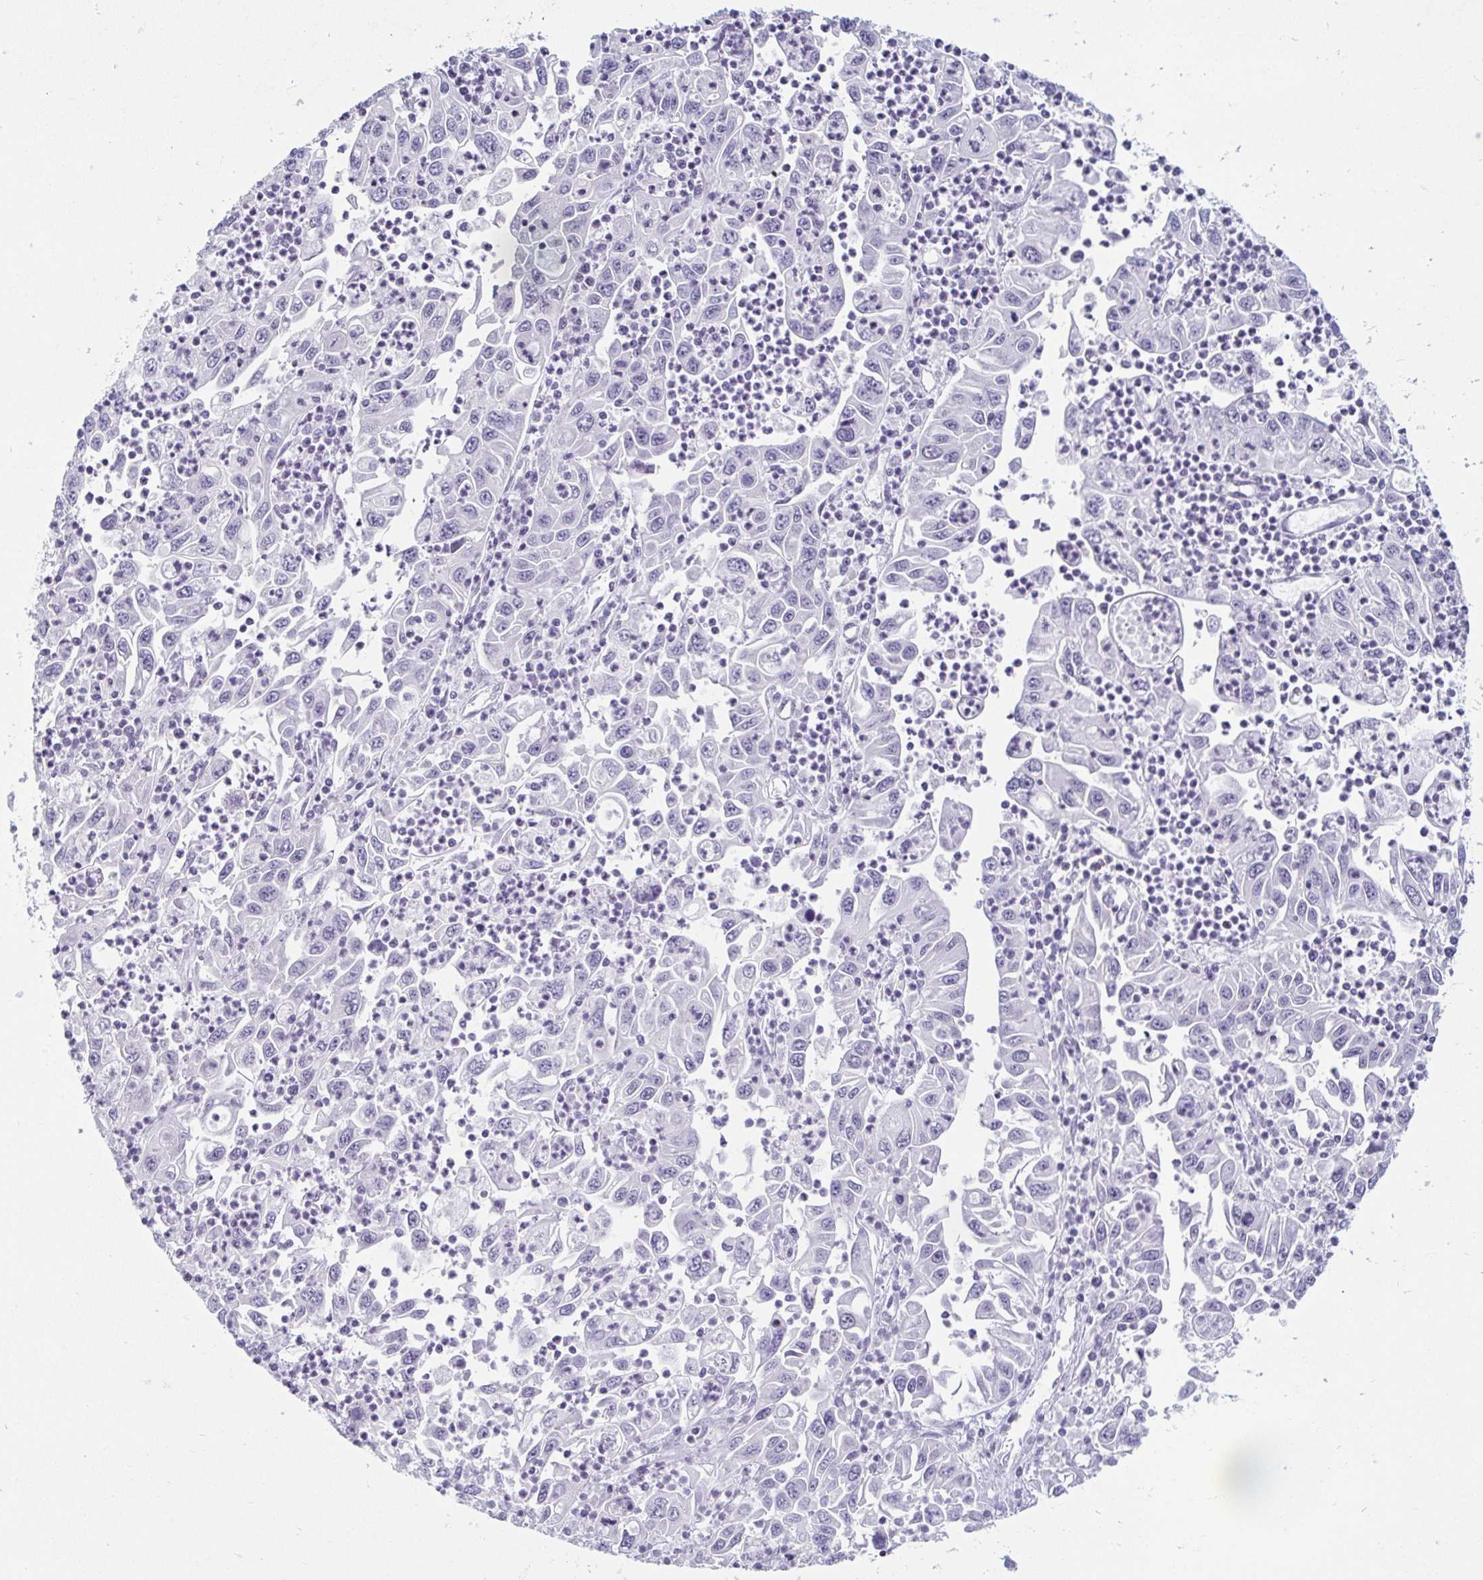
{"staining": {"intensity": "negative", "quantity": "none", "location": "none"}, "tissue": "endometrial cancer", "cell_type": "Tumor cells", "image_type": "cancer", "snomed": [{"axis": "morphology", "description": "Adenocarcinoma, NOS"}, {"axis": "topography", "description": "Uterus"}], "caption": "IHC of human endometrial adenocarcinoma reveals no expression in tumor cells.", "gene": "CR2", "patient": {"sex": "female", "age": 62}}